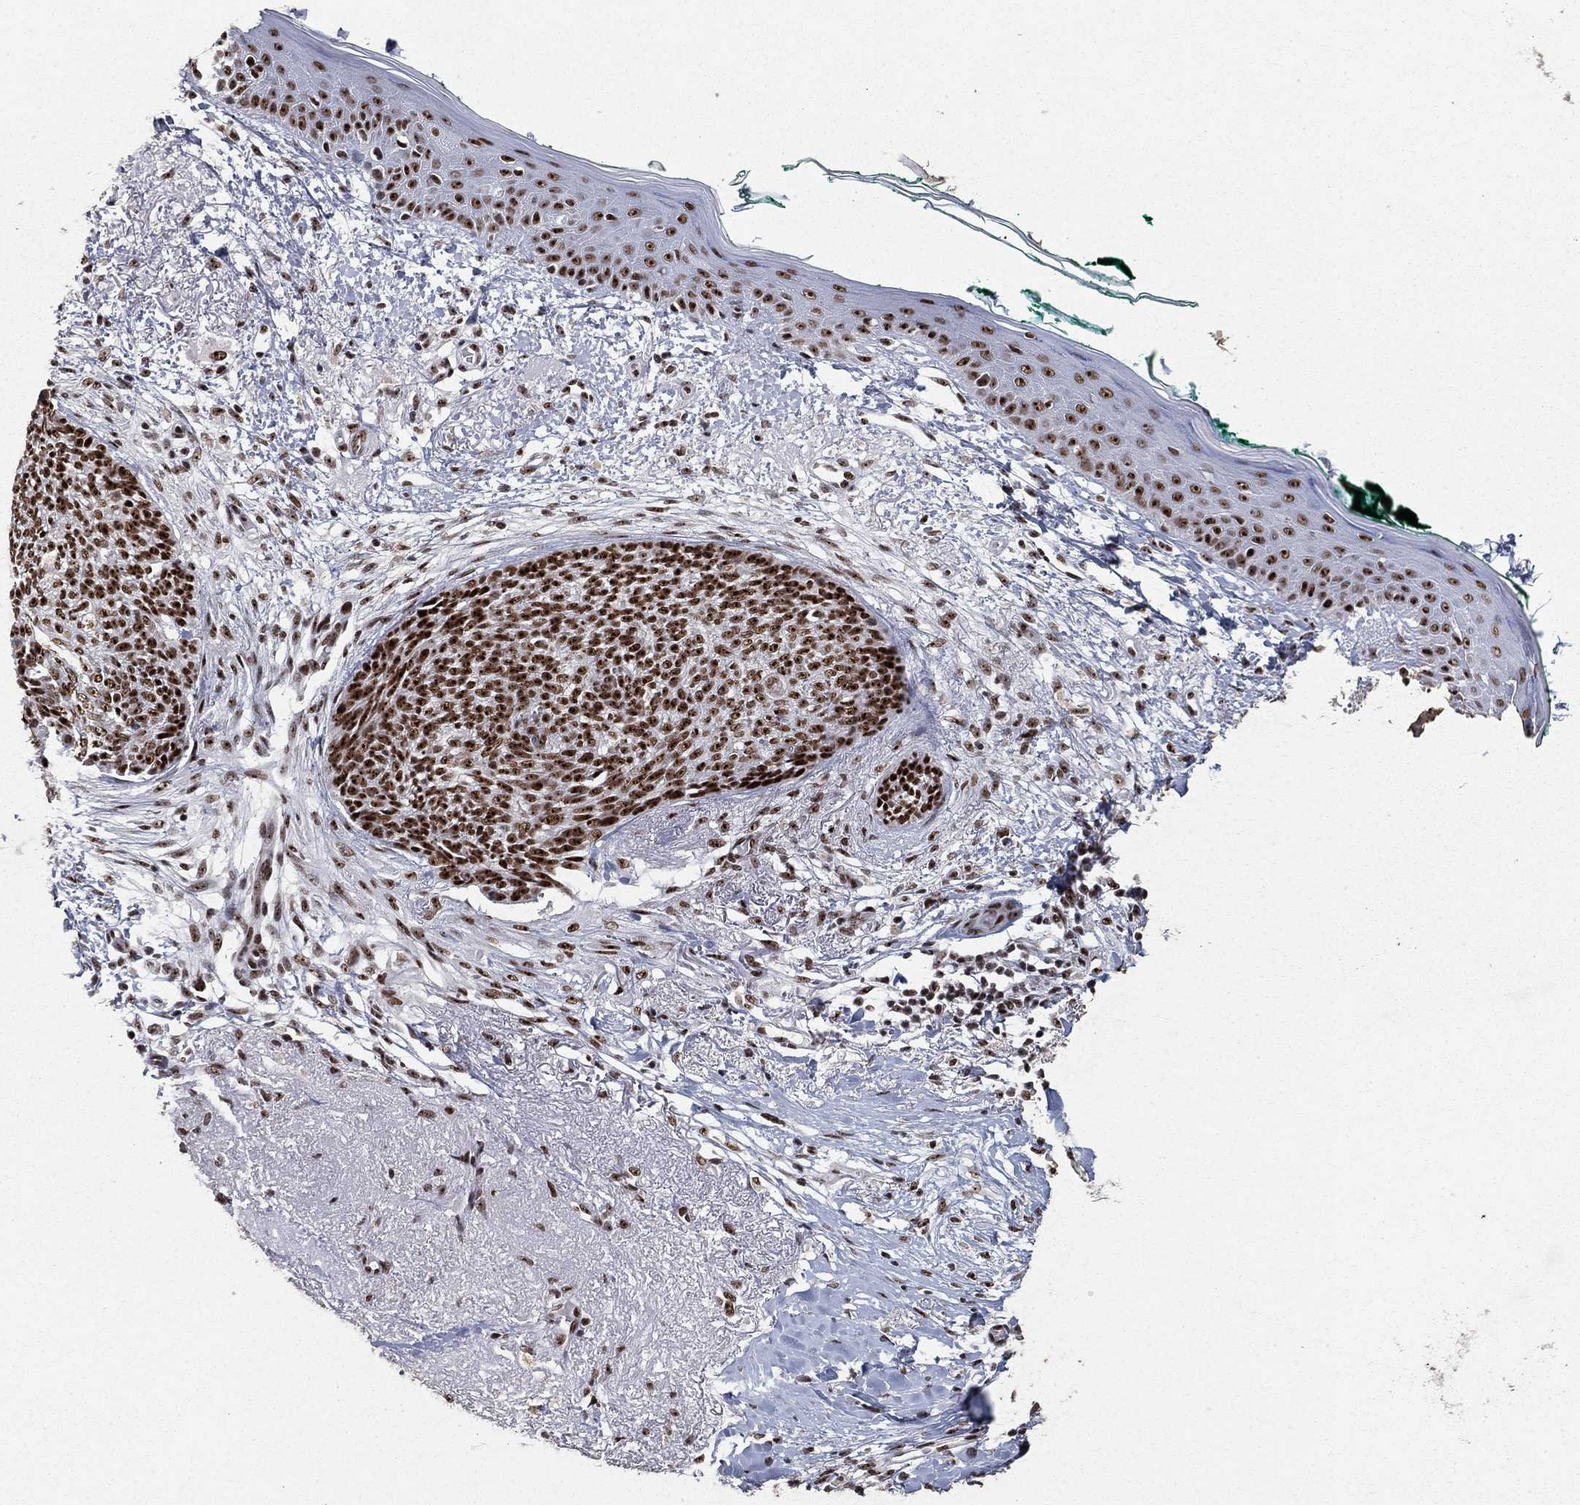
{"staining": {"intensity": "strong", "quantity": ">75%", "location": "nuclear"}, "tissue": "skin cancer", "cell_type": "Tumor cells", "image_type": "cancer", "snomed": [{"axis": "morphology", "description": "Normal tissue, NOS"}, {"axis": "morphology", "description": "Basal cell carcinoma"}, {"axis": "topography", "description": "Skin"}], "caption": "IHC staining of skin basal cell carcinoma, which demonstrates high levels of strong nuclear staining in approximately >75% of tumor cells indicating strong nuclear protein positivity. The staining was performed using DAB (3,3'-diaminobenzidine) (brown) for protein detection and nuclei were counterstained in hematoxylin (blue).", "gene": "DDX27", "patient": {"sex": "male", "age": 84}}